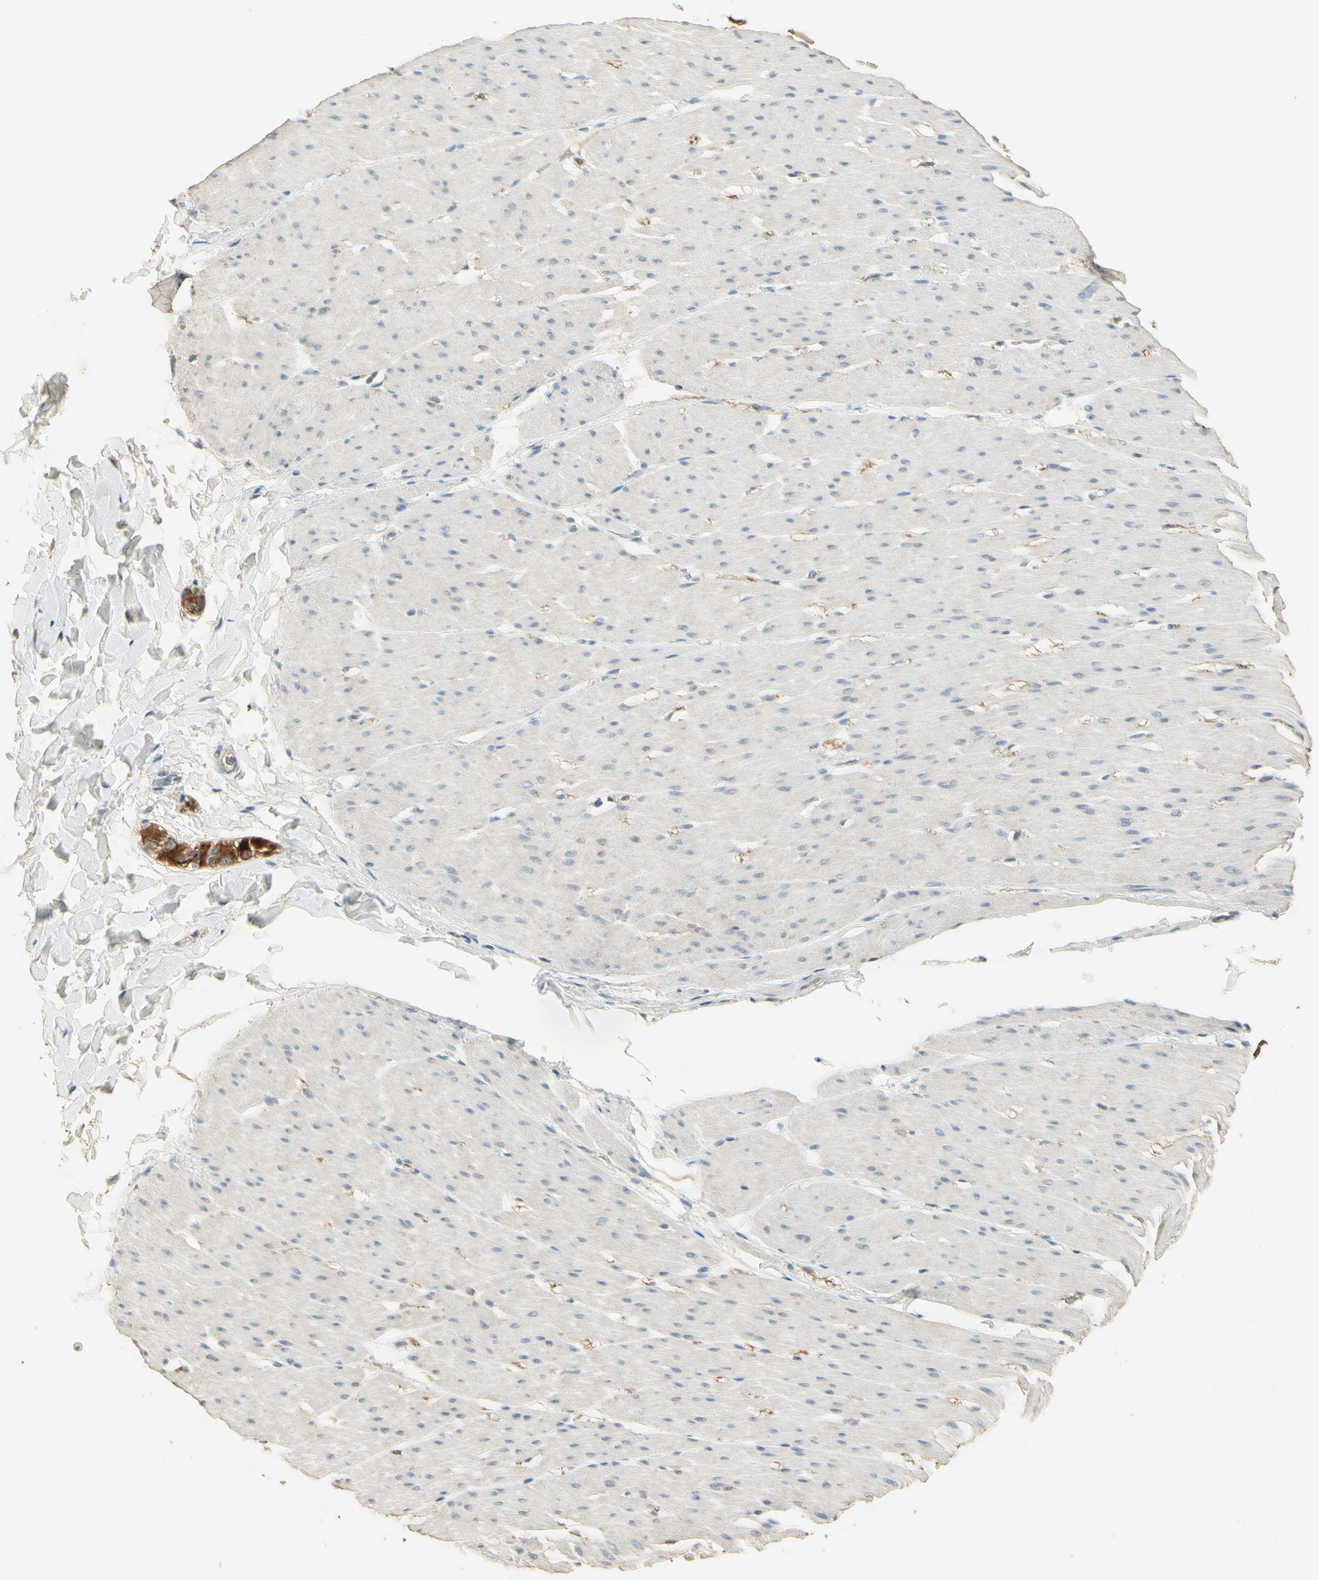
{"staining": {"intensity": "weak", "quantity": "<25%", "location": "cytoplasmic/membranous"}, "tissue": "smooth muscle", "cell_type": "Smooth muscle cells", "image_type": "normal", "snomed": [{"axis": "morphology", "description": "Normal tissue, NOS"}, {"axis": "topography", "description": "Smooth muscle"}, {"axis": "topography", "description": "Colon"}], "caption": "Immunohistochemical staining of unremarkable smooth muscle reveals no significant positivity in smooth muscle cells. The staining is performed using DAB (3,3'-diaminobenzidine) brown chromogen with nuclei counter-stained in using hematoxylin.", "gene": "UXS1", "patient": {"sex": "male", "age": 67}}